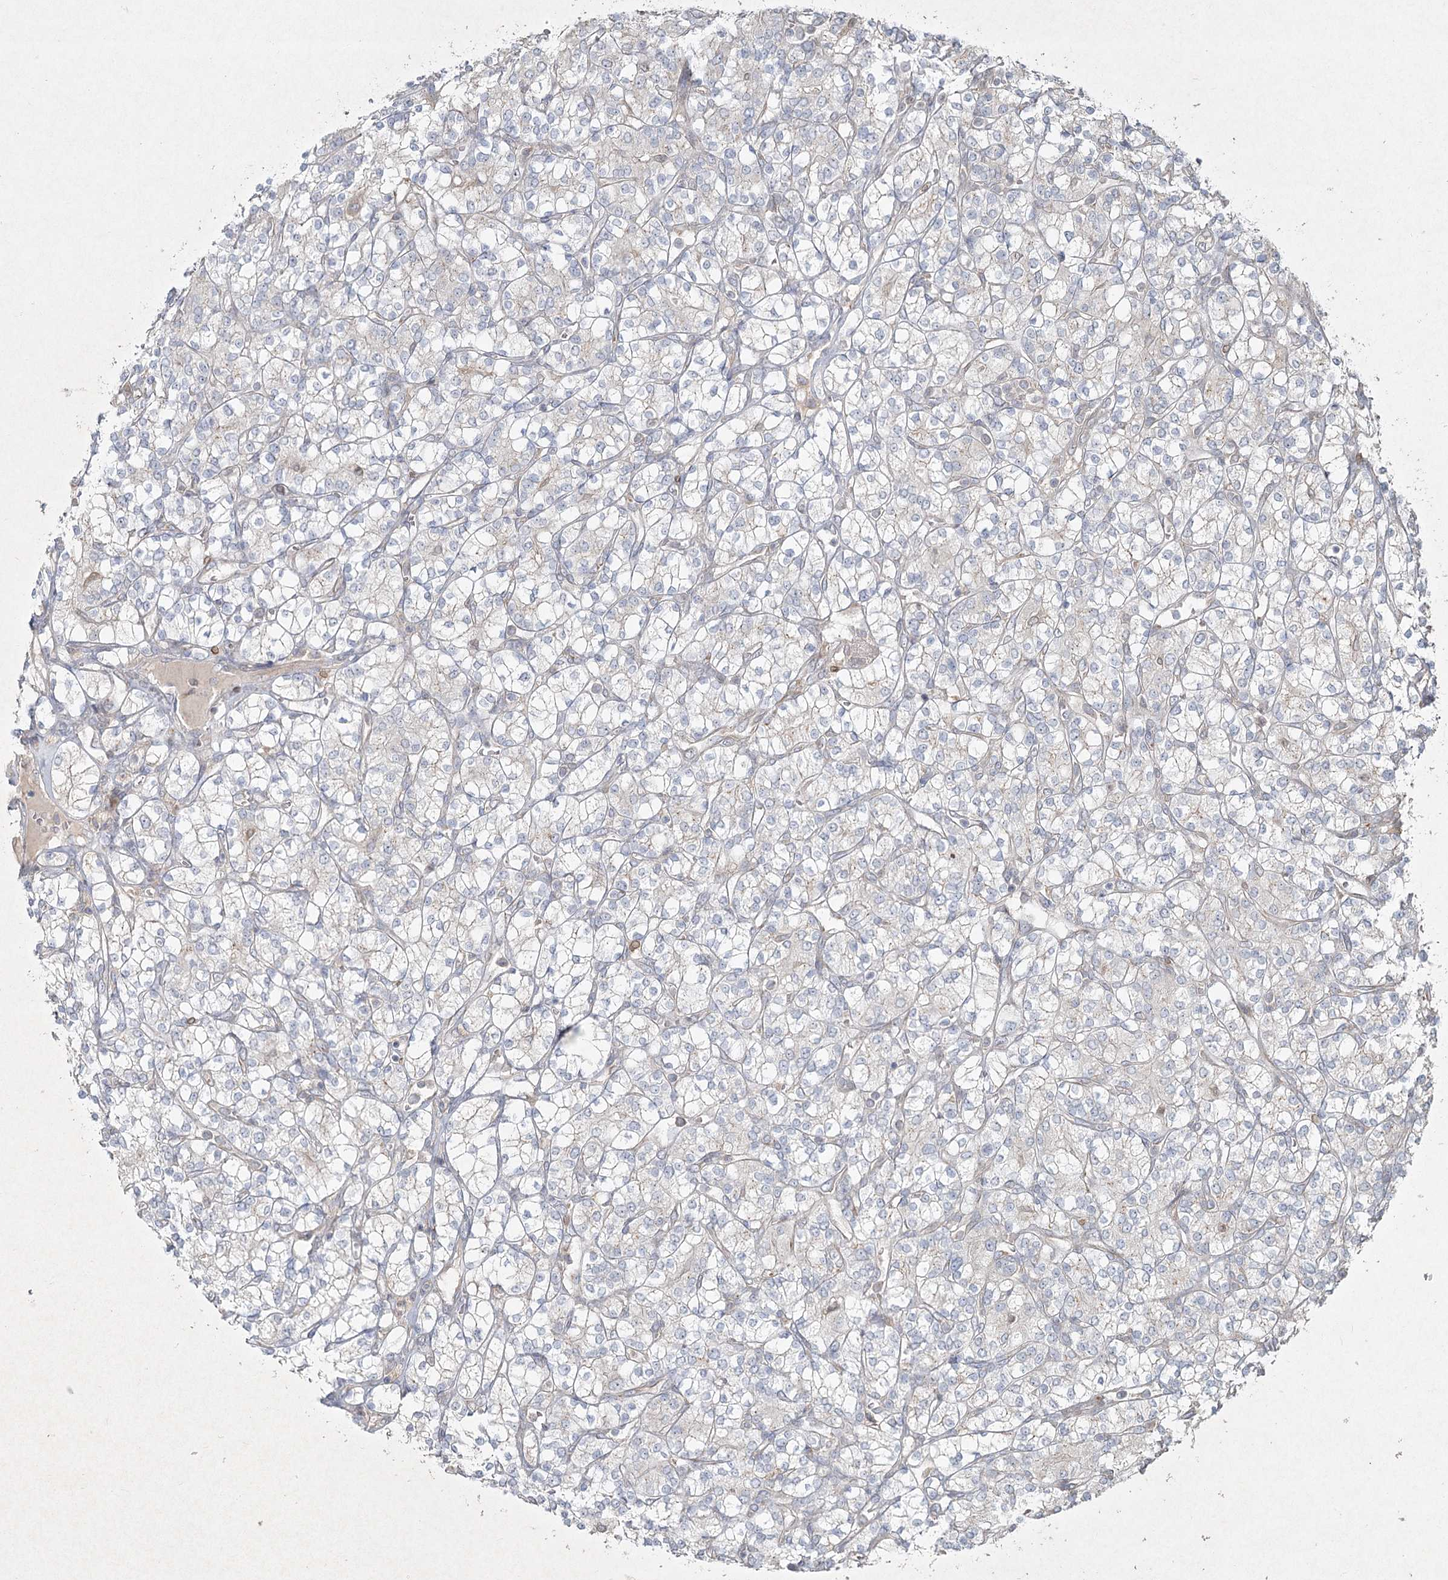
{"staining": {"intensity": "negative", "quantity": "none", "location": "none"}, "tissue": "renal cancer", "cell_type": "Tumor cells", "image_type": "cancer", "snomed": [{"axis": "morphology", "description": "Adenocarcinoma, NOS"}, {"axis": "topography", "description": "Kidney"}], "caption": "There is no significant staining in tumor cells of renal cancer. The staining was performed using DAB (3,3'-diaminobenzidine) to visualize the protein expression in brown, while the nuclei were stained in blue with hematoxylin (Magnification: 20x).", "gene": "LRP2BP", "patient": {"sex": "male", "age": 77}}